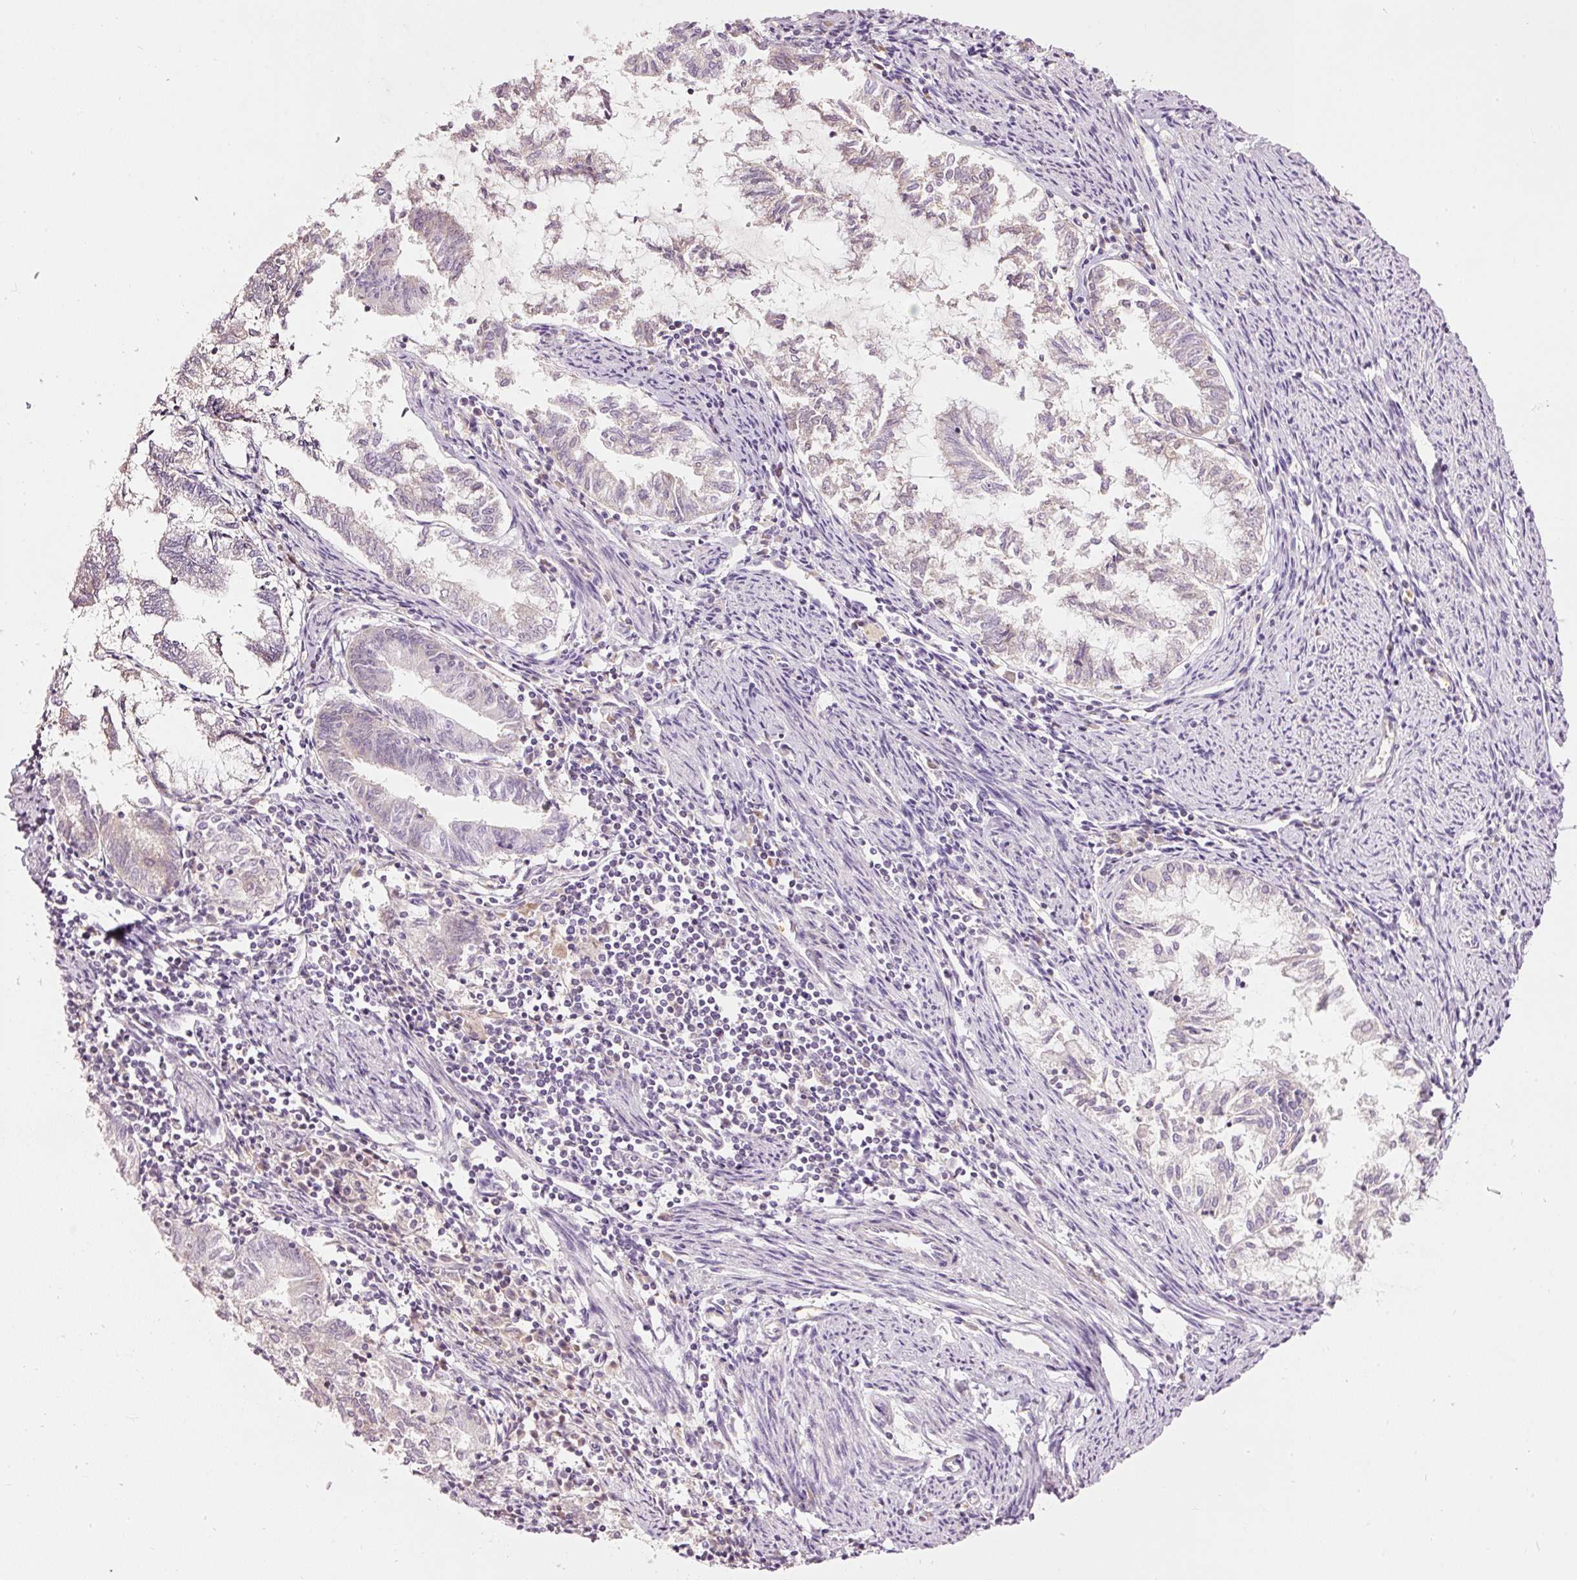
{"staining": {"intensity": "negative", "quantity": "none", "location": "none"}, "tissue": "endometrial cancer", "cell_type": "Tumor cells", "image_type": "cancer", "snomed": [{"axis": "morphology", "description": "Adenocarcinoma, NOS"}, {"axis": "topography", "description": "Endometrium"}], "caption": "This is a photomicrograph of immunohistochemistry (IHC) staining of endometrial cancer (adenocarcinoma), which shows no expression in tumor cells. (Stains: DAB immunohistochemistry (IHC) with hematoxylin counter stain, Microscopy: brightfield microscopy at high magnification).", "gene": "LDHAL6B", "patient": {"sex": "female", "age": 79}}